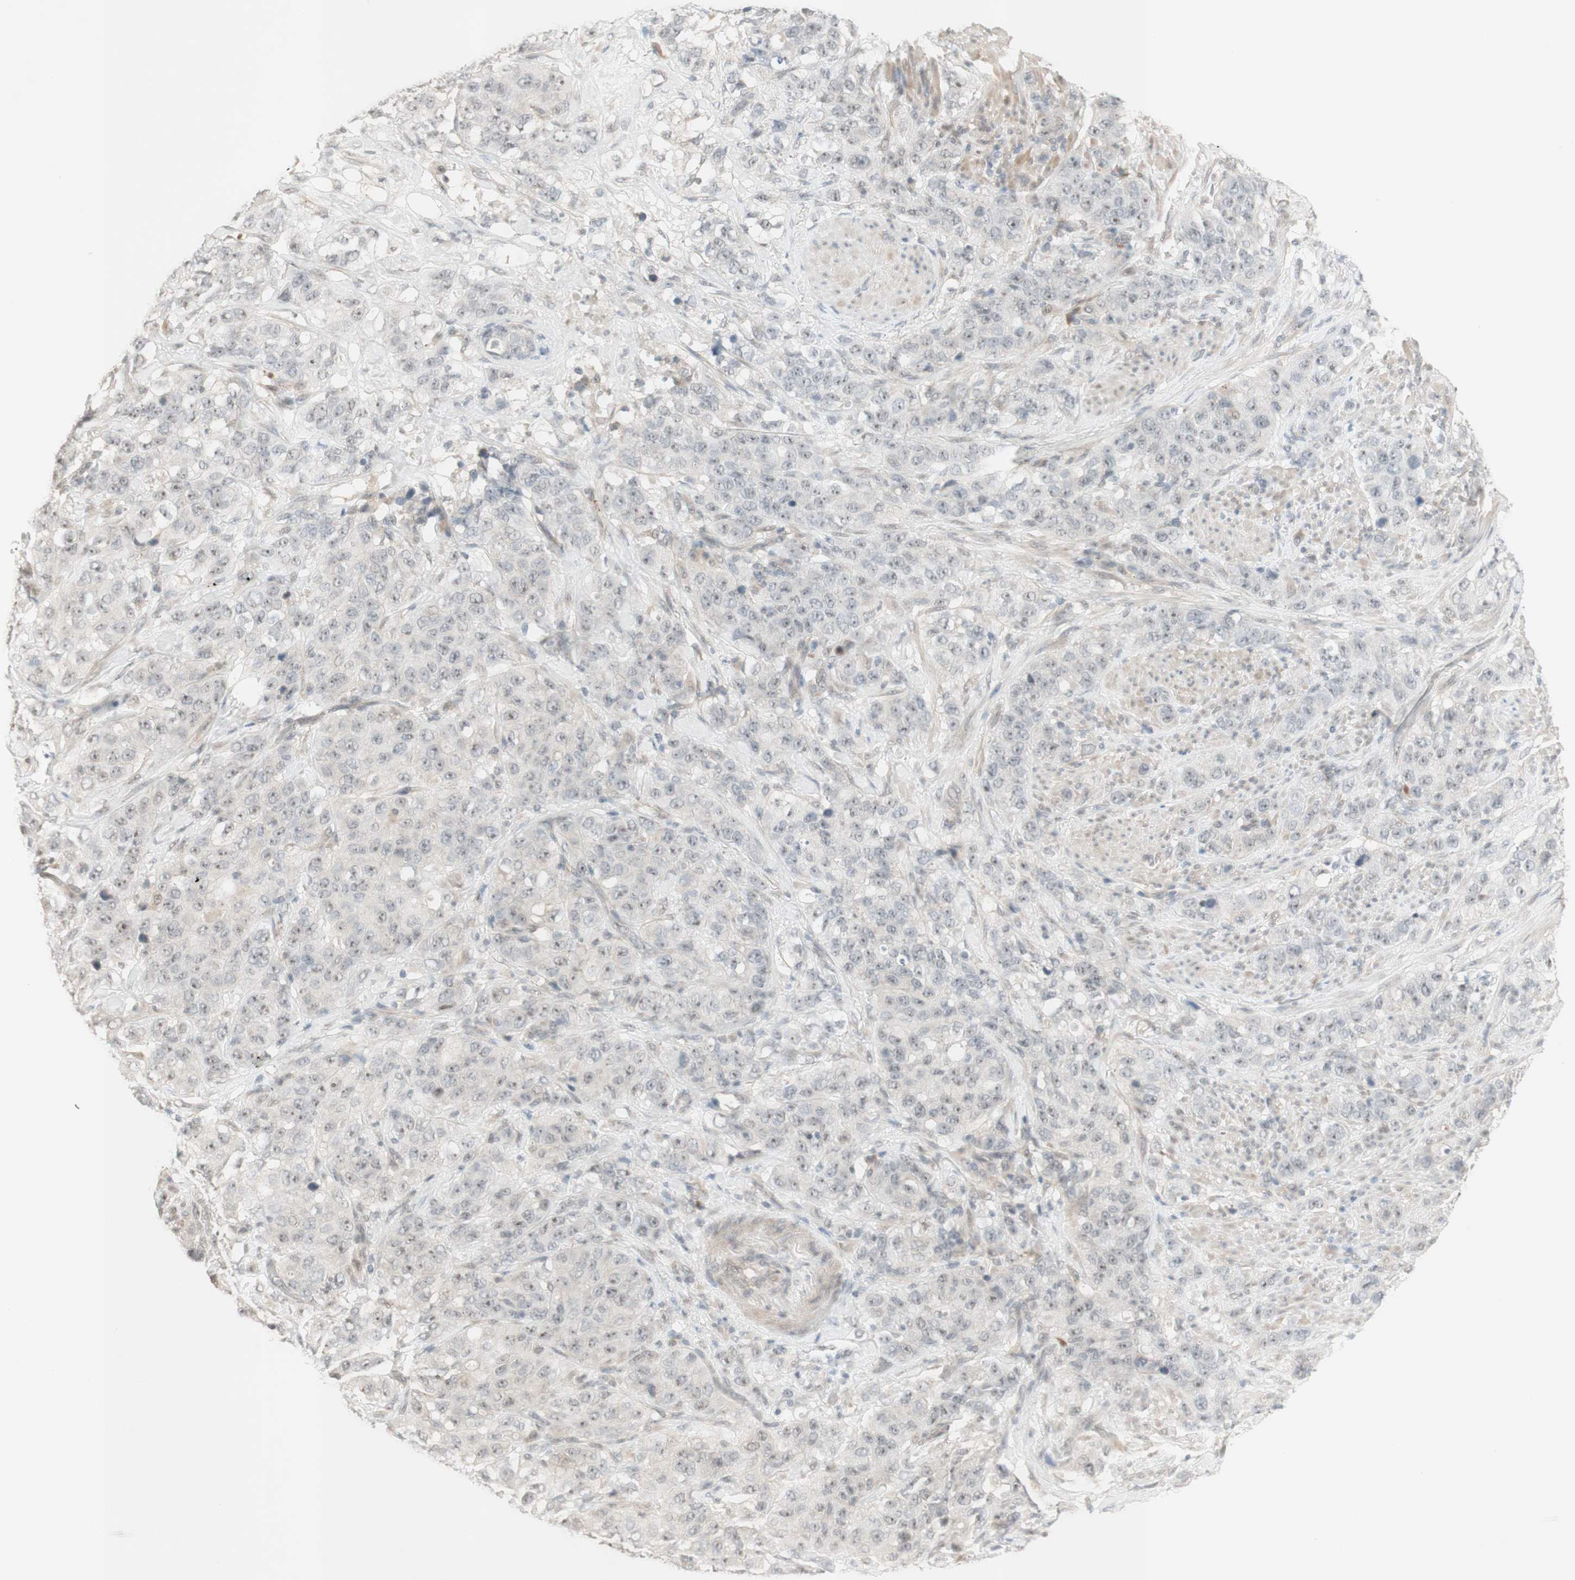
{"staining": {"intensity": "negative", "quantity": "none", "location": "none"}, "tissue": "stomach cancer", "cell_type": "Tumor cells", "image_type": "cancer", "snomed": [{"axis": "morphology", "description": "Adenocarcinoma, NOS"}, {"axis": "topography", "description": "Stomach"}], "caption": "Immunohistochemistry (IHC) image of neoplastic tissue: human stomach cancer (adenocarcinoma) stained with DAB exhibits no significant protein staining in tumor cells.", "gene": "PLCD4", "patient": {"sex": "male", "age": 48}}